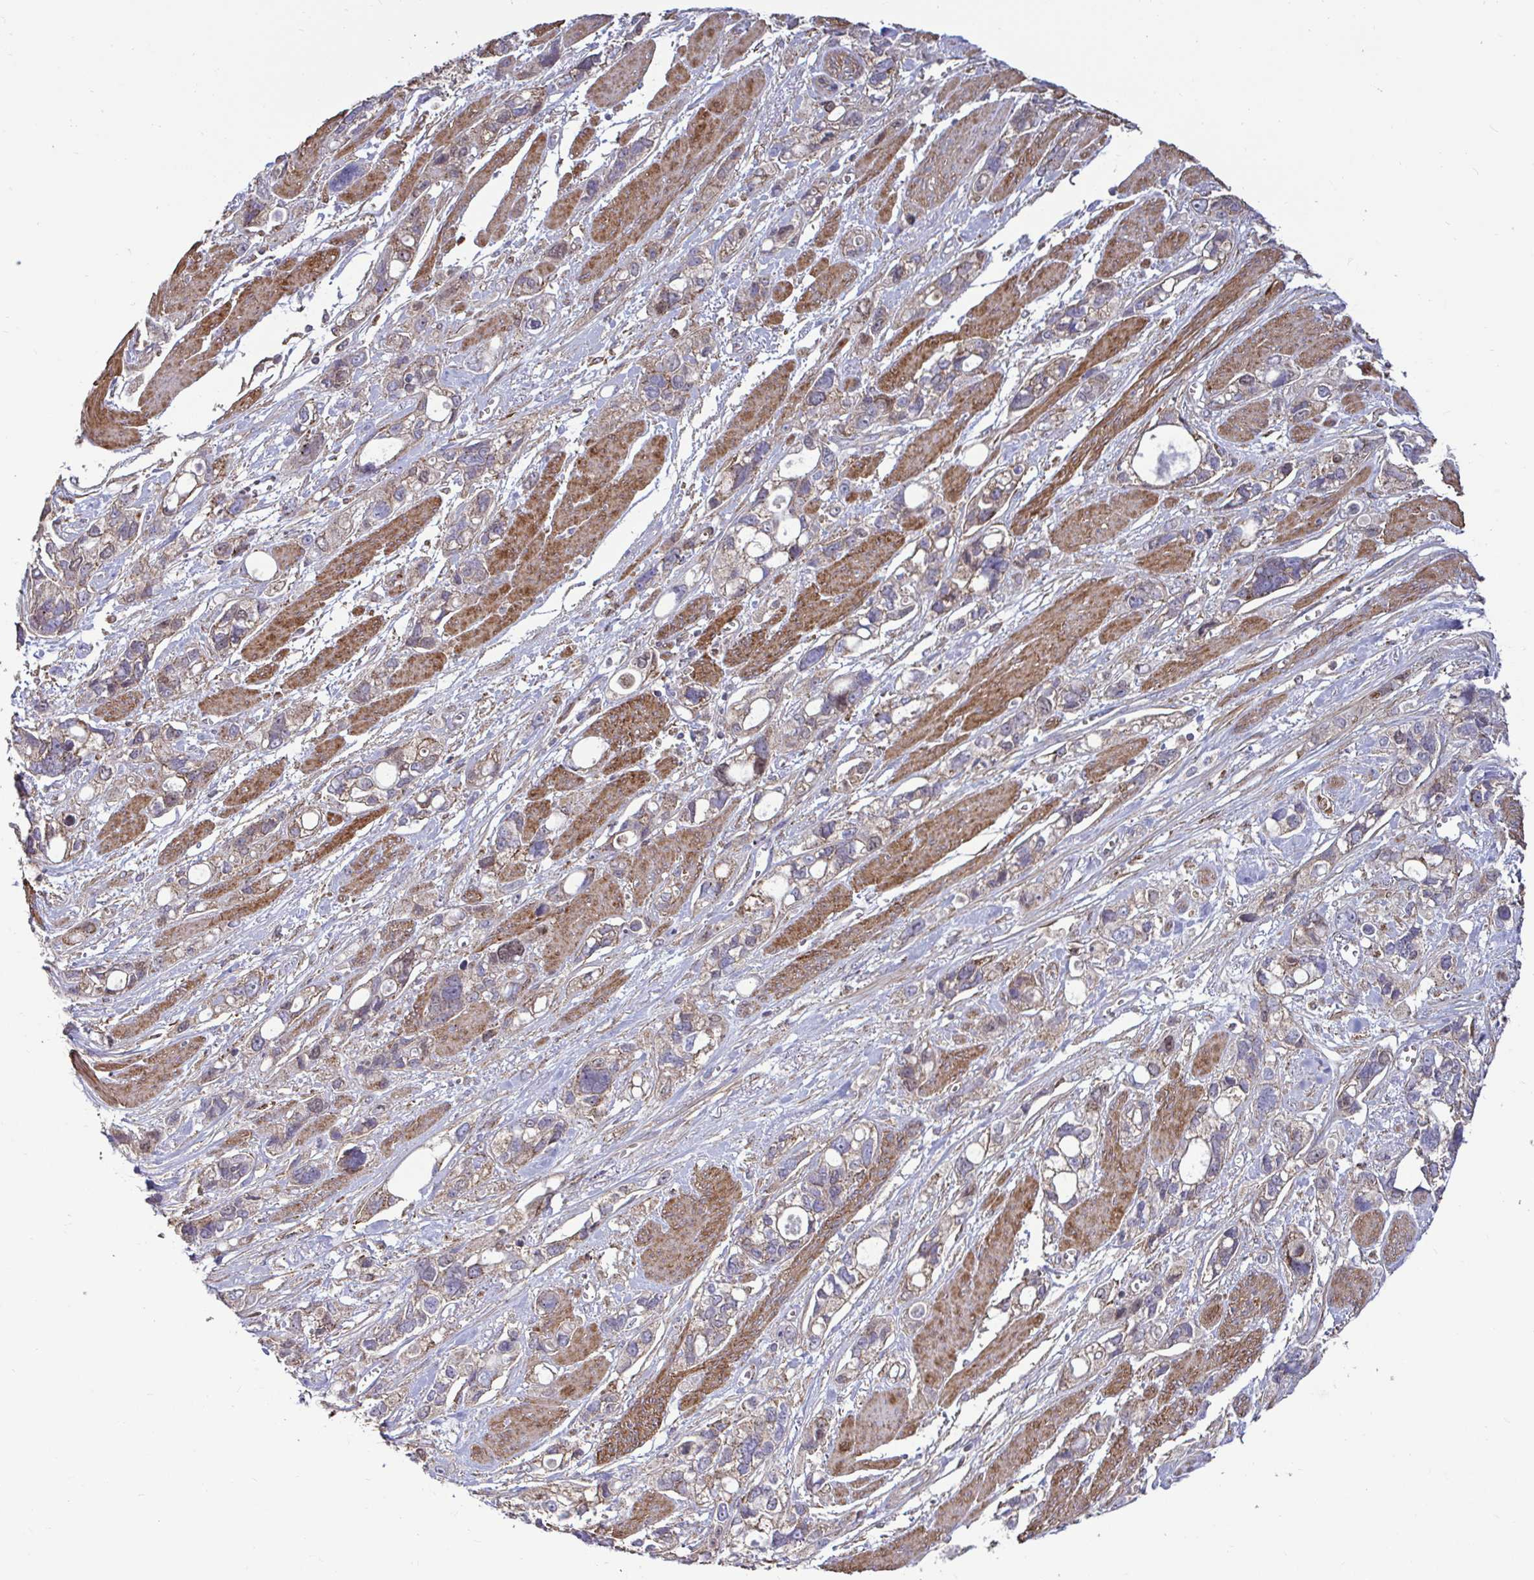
{"staining": {"intensity": "moderate", "quantity": "<25%", "location": "nuclear"}, "tissue": "stomach cancer", "cell_type": "Tumor cells", "image_type": "cancer", "snomed": [{"axis": "morphology", "description": "Adenocarcinoma, NOS"}, {"axis": "topography", "description": "Stomach, upper"}], "caption": "Stomach cancer stained with a protein marker displays moderate staining in tumor cells.", "gene": "SPRY1", "patient": {"sex": "female", "age": 81}}